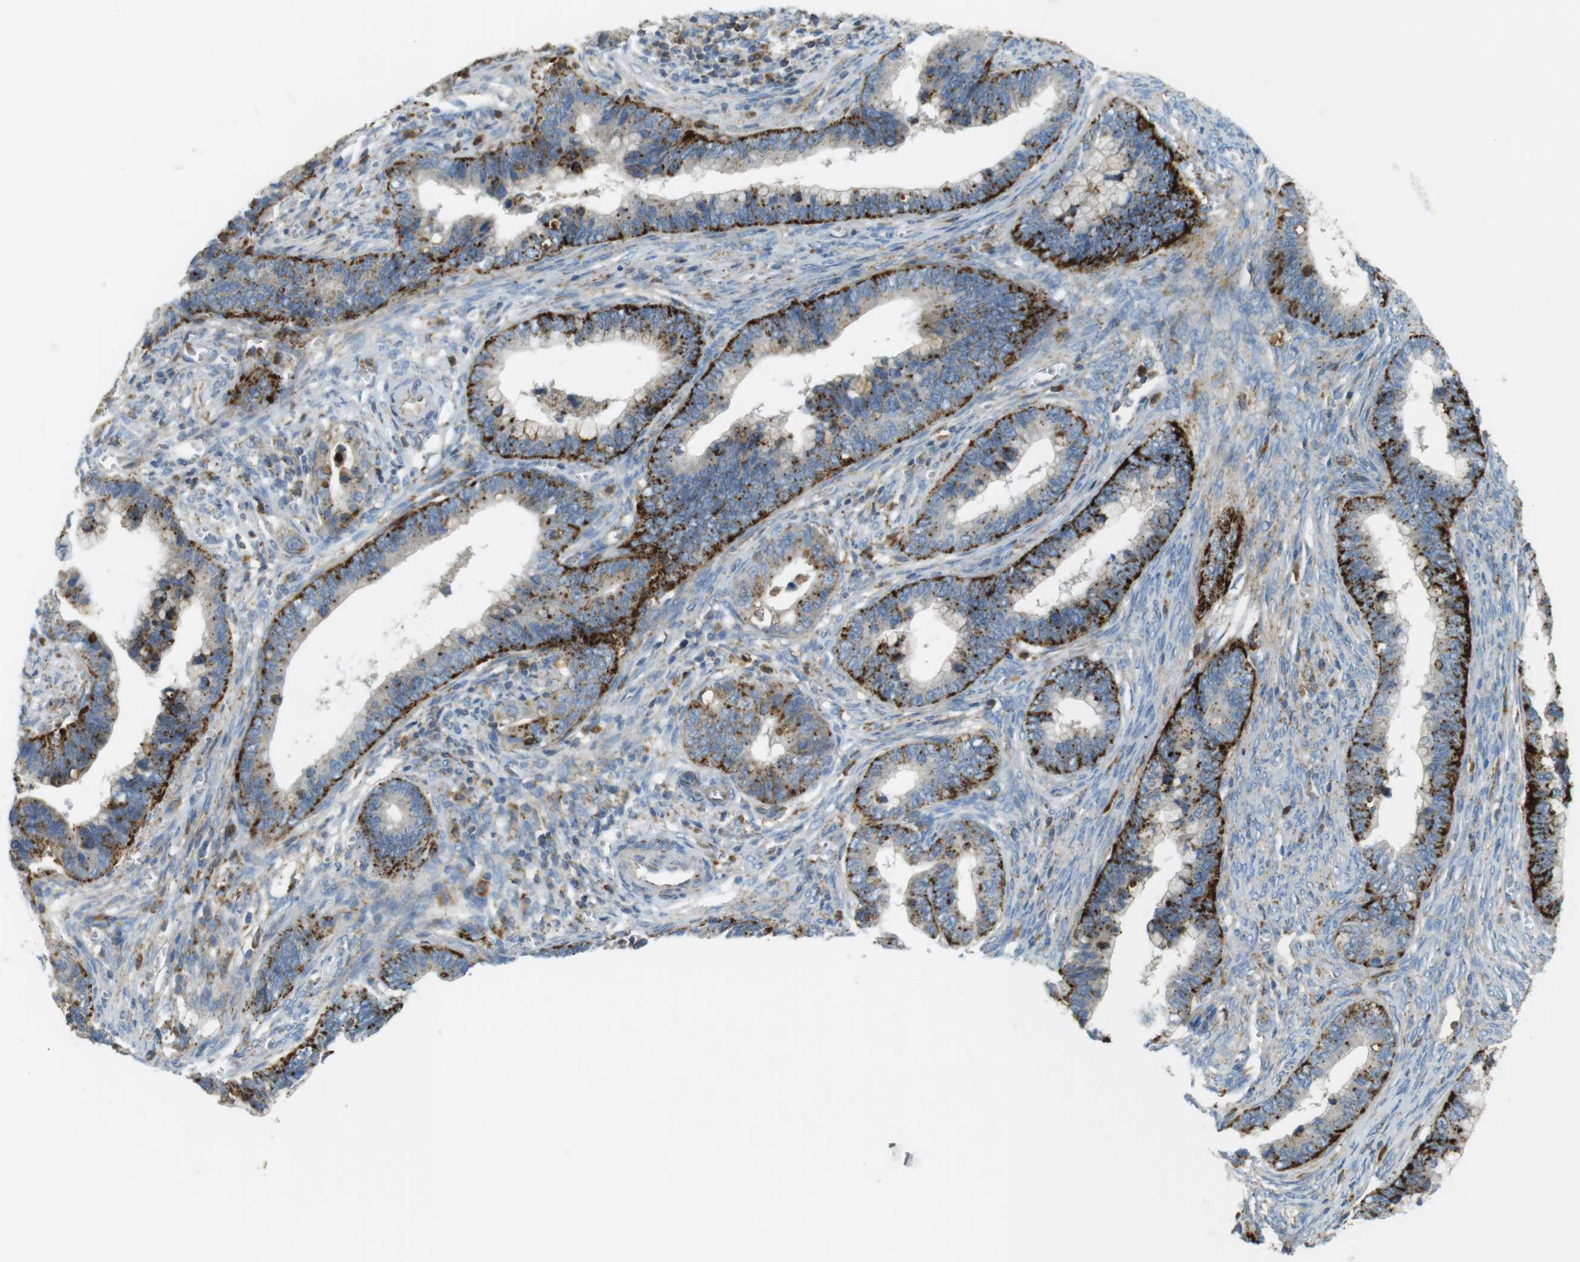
{"staining": {"intensity": "moderate", "quantity": ">75%", "location": "cytoplasmic/membranous"}, "tissue": "cervical cancer", "cell_type": "Tumor cells", "image_type": "cancer", "snomed": [{"axis": "morphology", "description": "Adenocarcinoma, NOS"}, {"axis": "topography", "description": "Cervix"}], "caption": "Protein staining of cervical cancer (adenocarcinoma) tissue exhibits moderate cytoplasmic/membranous staining in approximately >75% of tumor cells.", "gene": "LAMP1", "patient": {"sex": "female", "age": 44}}